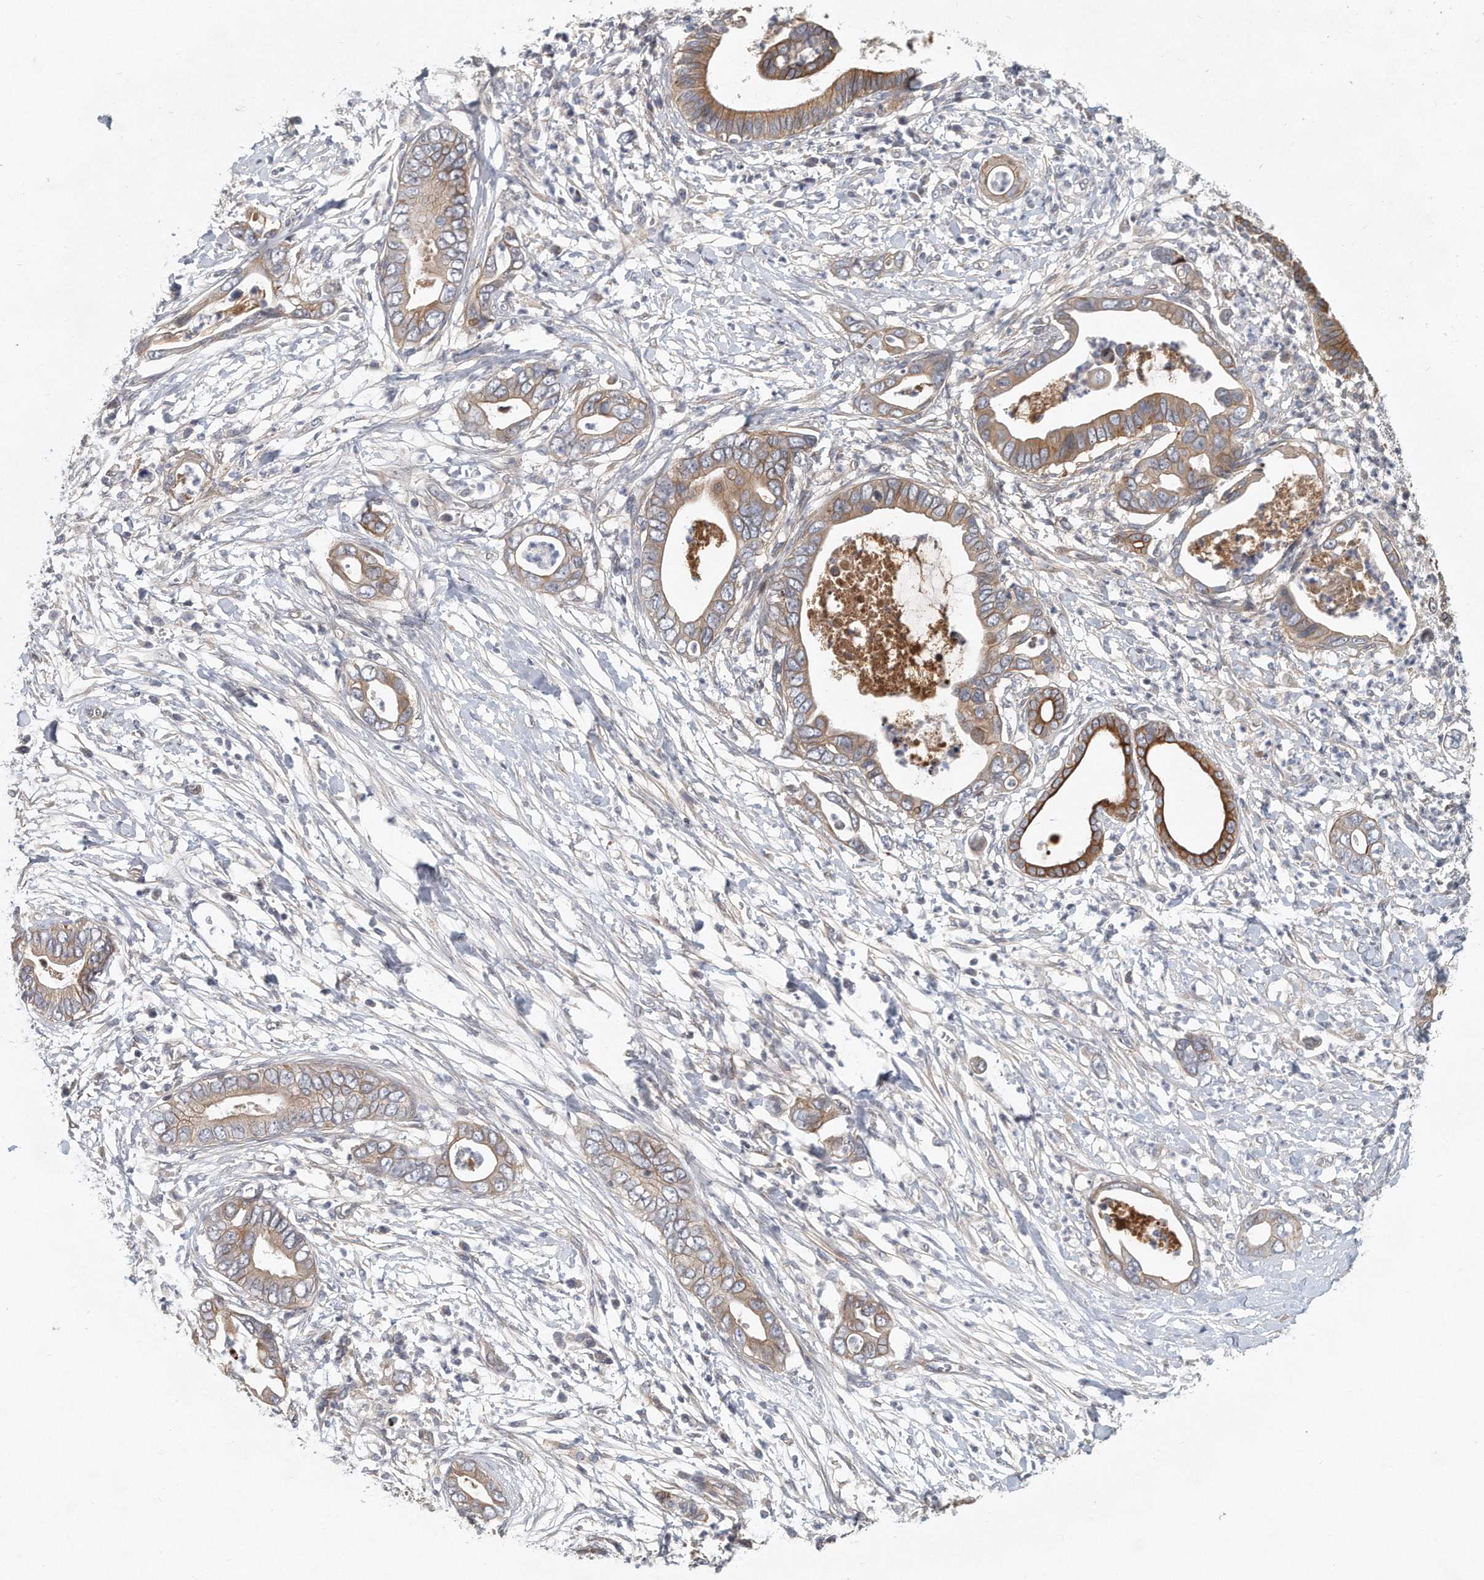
{"staining": {"intensity": "moderate", "quantity": ">75%", "location": "cytoplasmic/membranous"}, "tissue": "pancreatic cancer", "cell_type": "Tumor cells", "image_type": "cancer", "snomed": [{"axis": "morphology", "description": "Adenocarcinoma, NOS"}, {"axis": "topography", "description": "Pancreas"}], "caption": "An IHC photomicrograph of neoplastic tissue is shown. Protein staining in brown highlights moderate cytoplasmic/membranous positivity in pancreatic adenocarcinoma within tumor cells. The staining was performed using DAB, with brown indicating positive protein expression. Nuclei are stained blue with hematoxylin.", "gene": "PCDH8", "patient": {"sex": "male", "age": 75}}